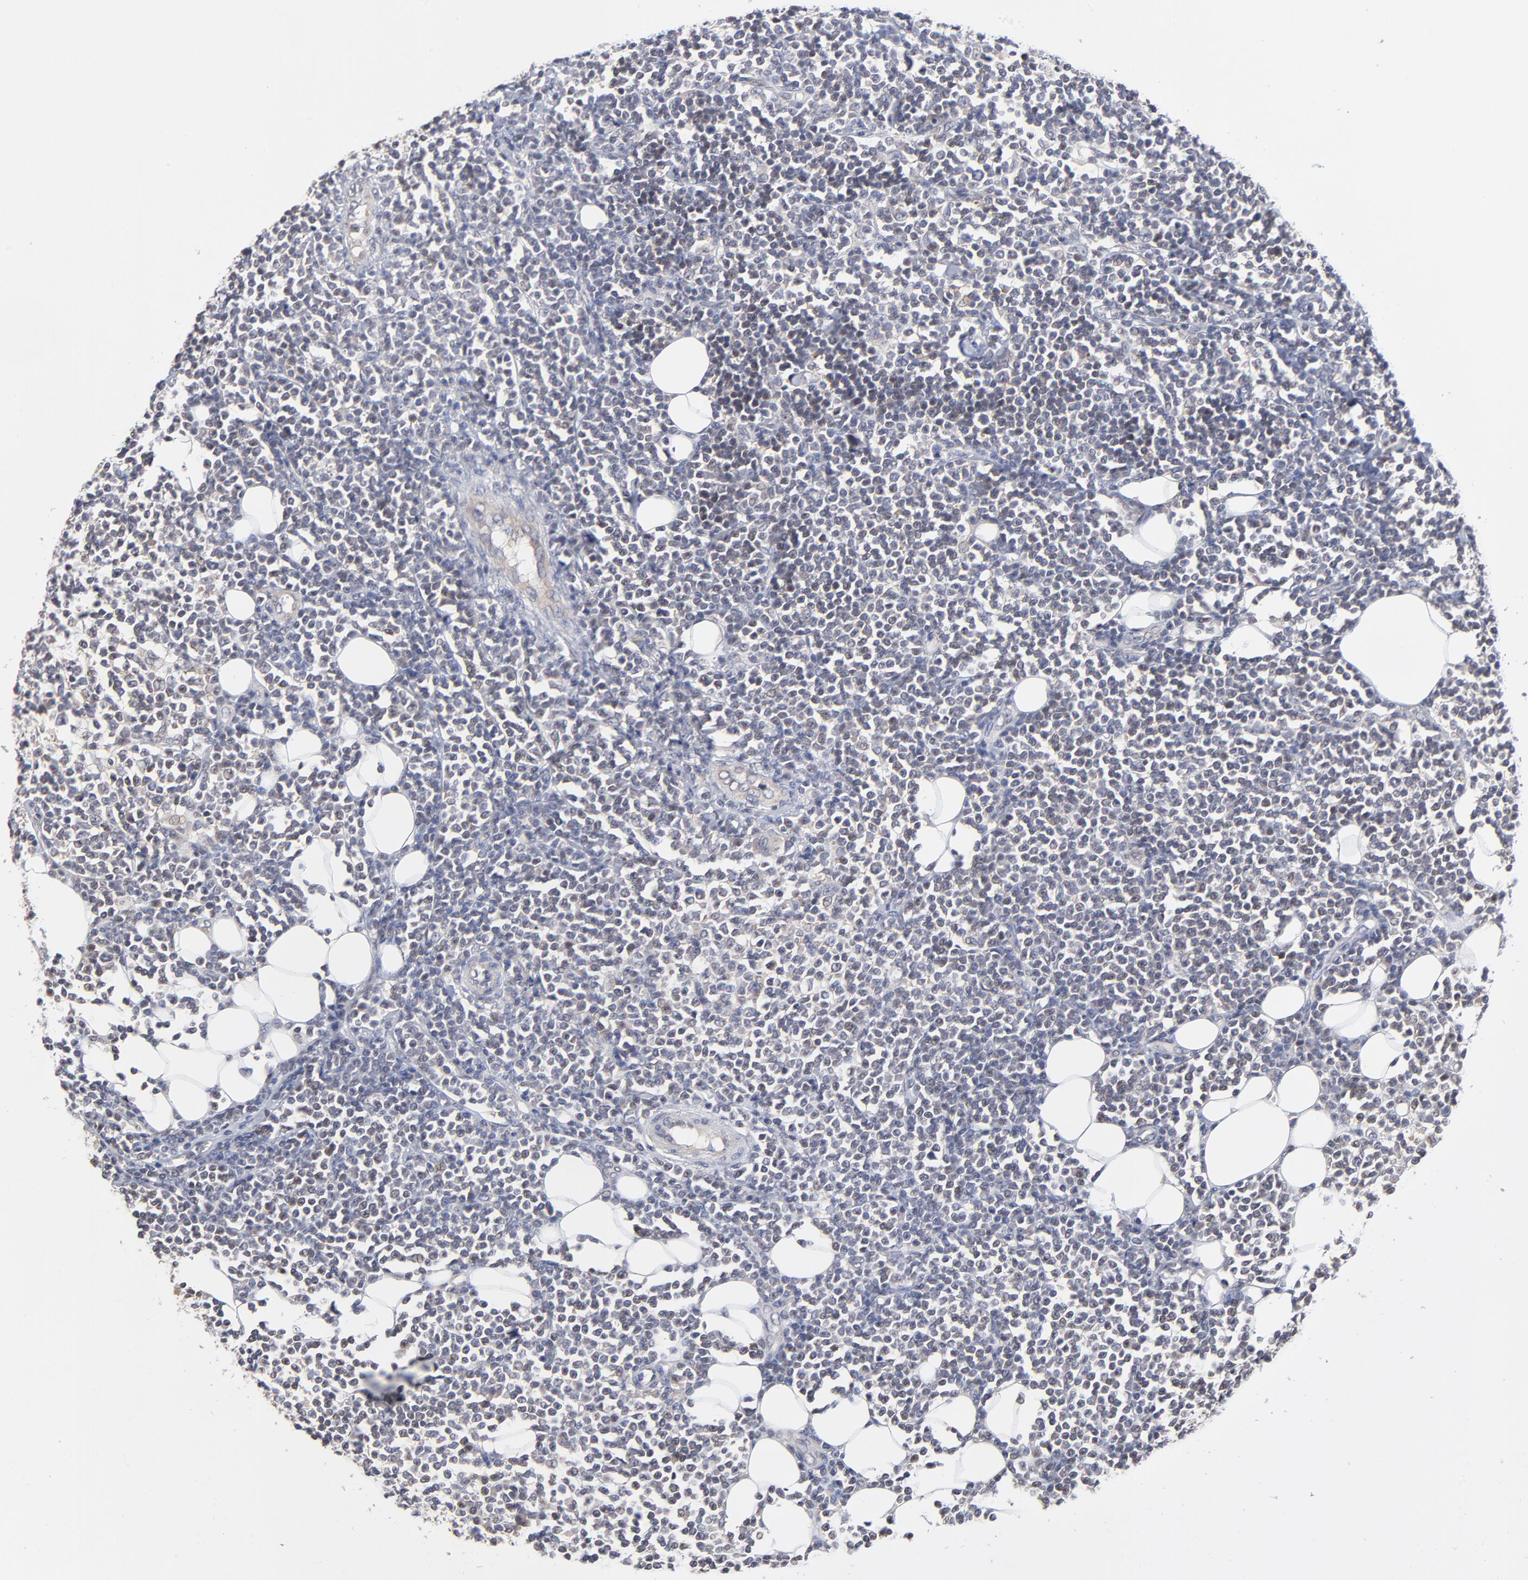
{"staining": {"intensity": "weak", "quantity": "<25%", "location": "cytoplasmic/membranous"}, "tissue": "lymphoma", "cell_type": "Tumor cells", "image_type": "cancer", "snomed": [{"axis": "morphology", "description": "Malignant lymphoma, non-Hodgkin's type, Low grade"}, {"axis": "topography", "description": "Soft tissue"}], "caption": "Histopathology image shows no protein positivity in tumor cells of malignant lymphoma, non-Hodgkin's type (low-grade) tissue. Brightfield microscopy of IHC stained with DAB (3,3'-diaminobenzidine) (brown) and hematoxylin (blue), captured at high magnification.", "gene": "ZNF157", "patient": {"sex": "male", "age": 92}}